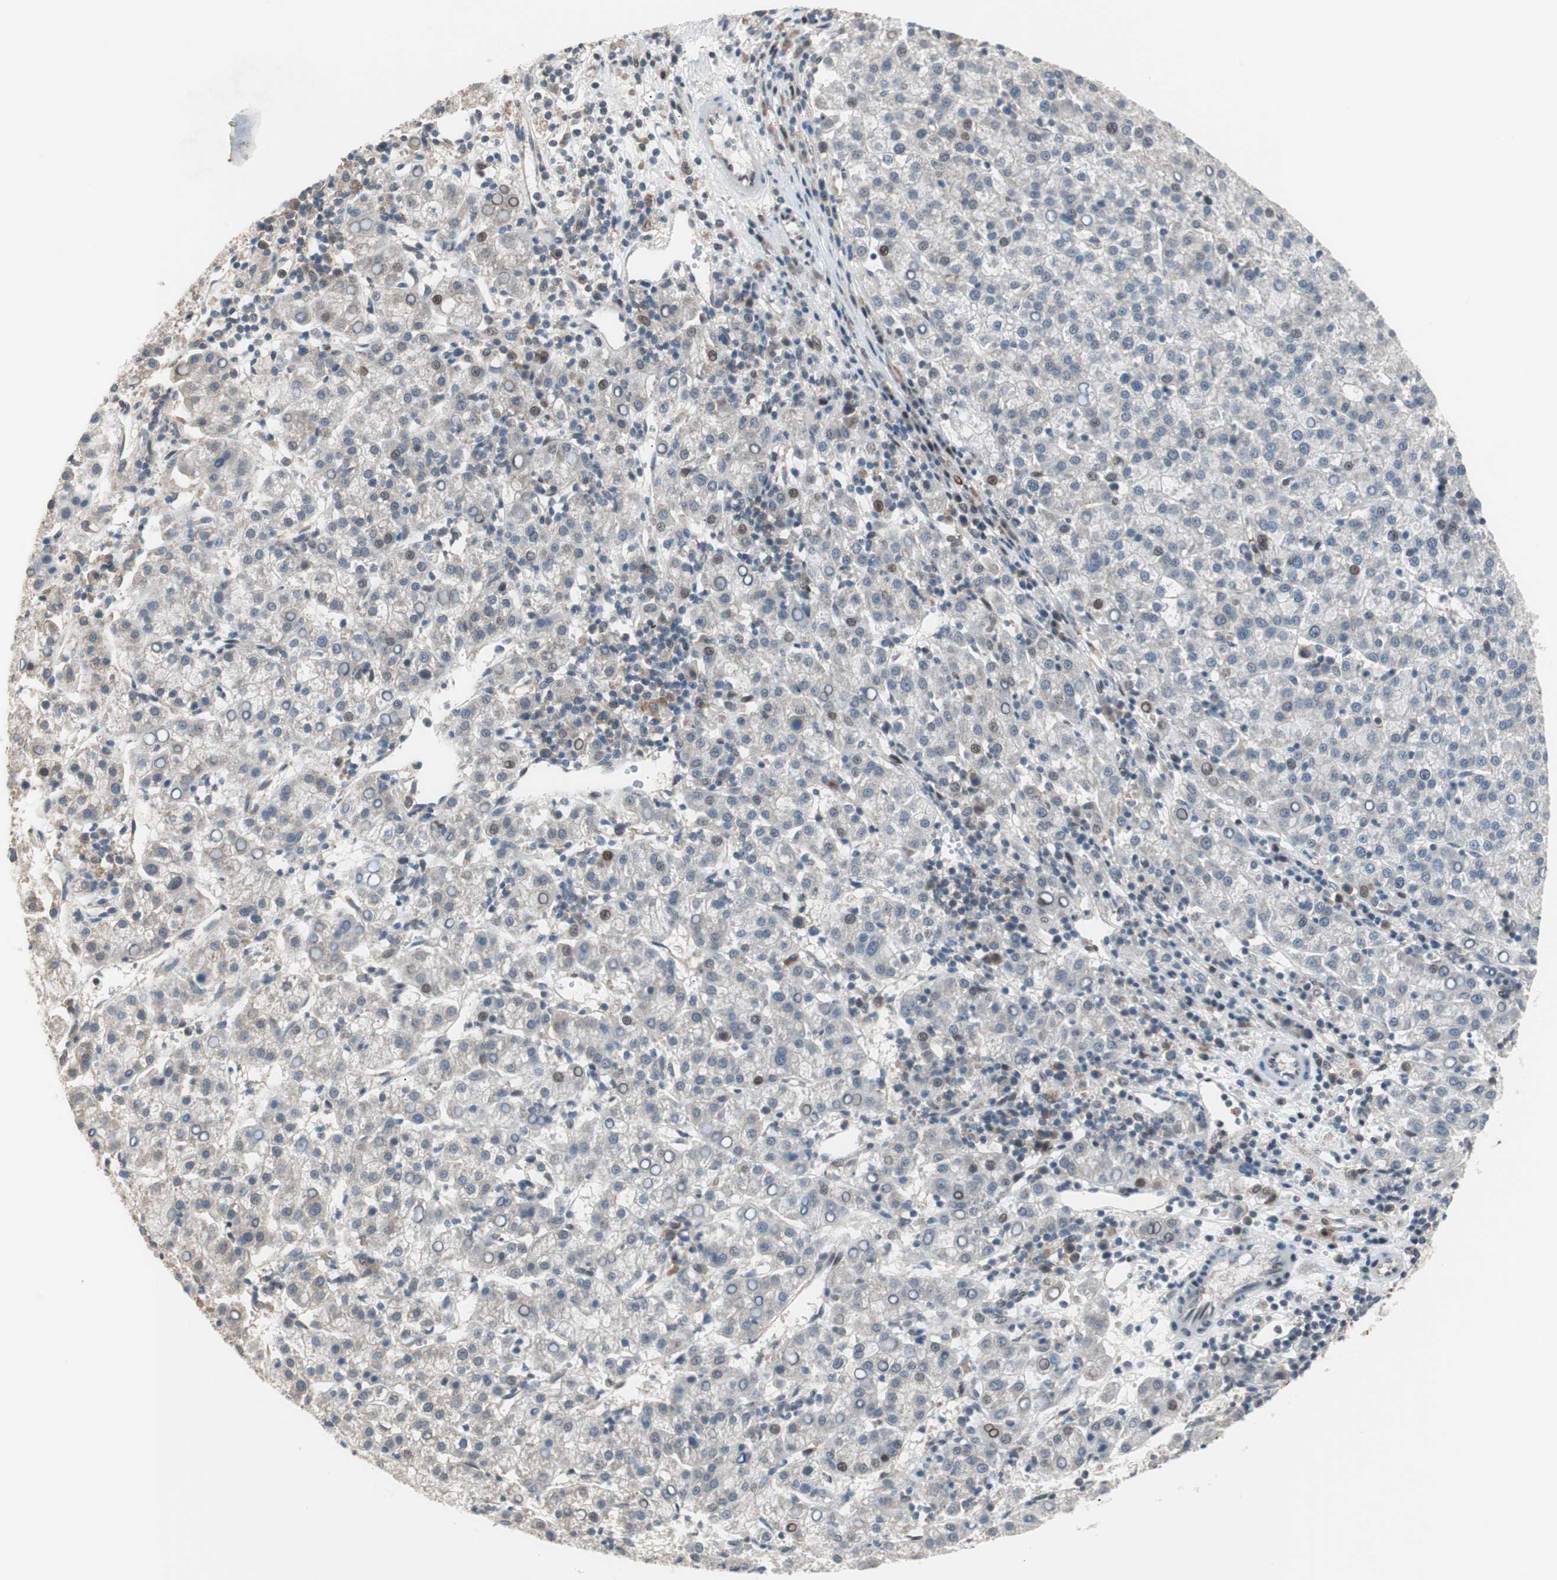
{"staining": {"intensity": "moderate", "quantity": "<25%", "location": "nuclear"}, "tissue": "liver cancer", "cell_type": "Tumor cells", "image_type": "cancer", "snomed": [{"axis": "morphology", "description": "Carcinoma, Hepatocellular, NOS"}, {"axis": "topography", "description": "Liver"}], "caption": "Moderate nuclear staining for a protein is present in approximately <25% of tumor cells of liver cancer using immunohistochemistry (IHC).", "gene": "POLH", "patient": {"sex": "female", "age": 58}}